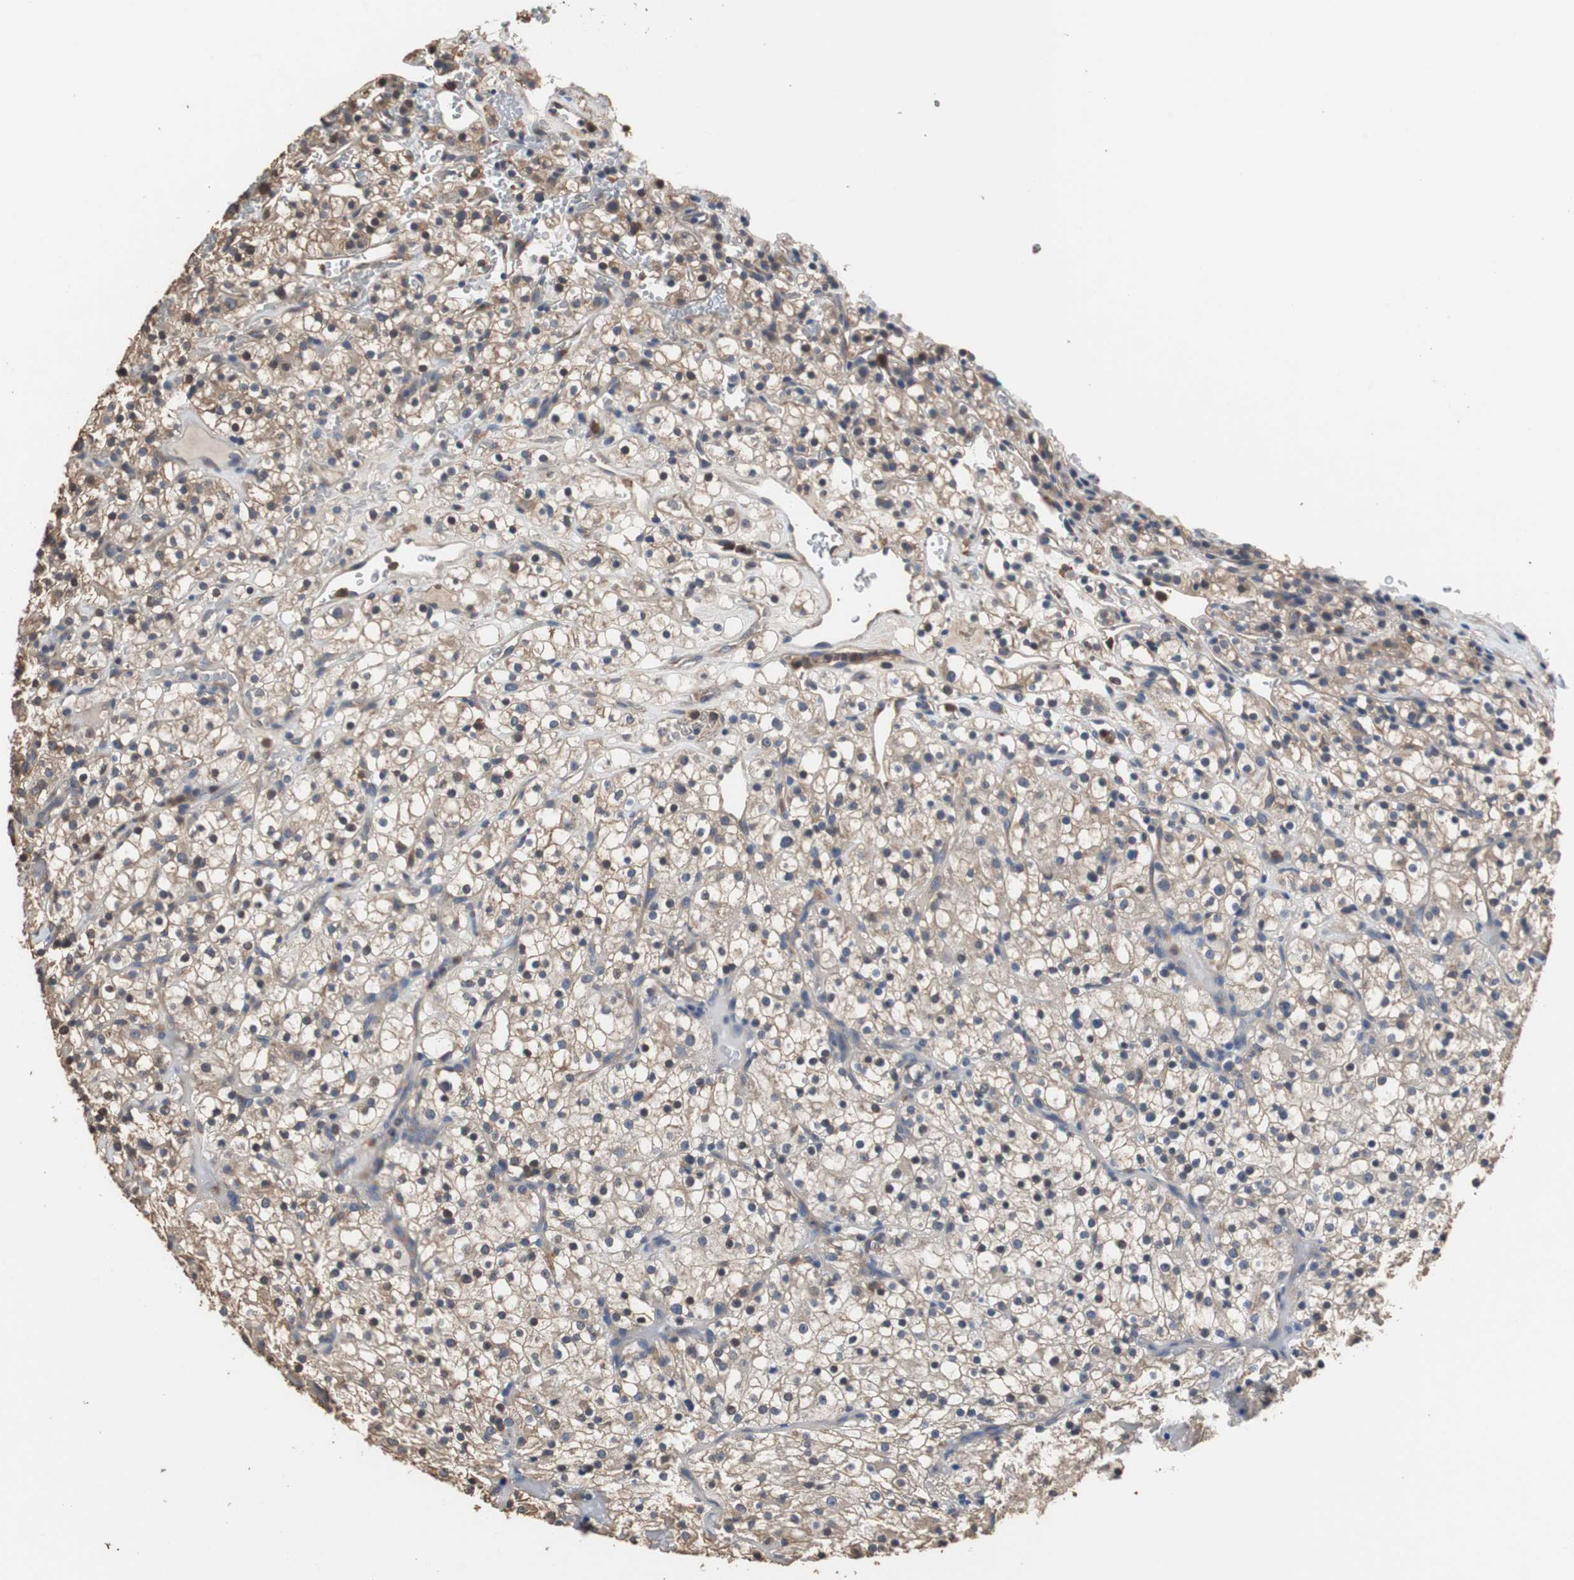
{"staining": {"intensity": "weak", "quantity": "25%-75%", "location": "cytoplasmic/membranous"}, "tissue": "renal cancer", "cell_type": "Tumor cells", "image_type": "cancer", "snomed": [{"axis": "morphology", "description": "Normal tissue, NOS"}, {"axis": "morphology", "description": "Adenocarcinoma, NOS"}, {"axis": "topography", "description": "Kidney"}], "caption": "Protein positivity by immunohistochemistry shows weak cytoplasmic/membranous positivity in about 25%-75% of tumor cells in renal cancer (adenocarcinoma). (DAB (3,3'-diaminobenzidine) IHC with brightfield microscopy, high magnification).", "gene": "SCIMP", "patient": {"sex": "female", "age": 72}}